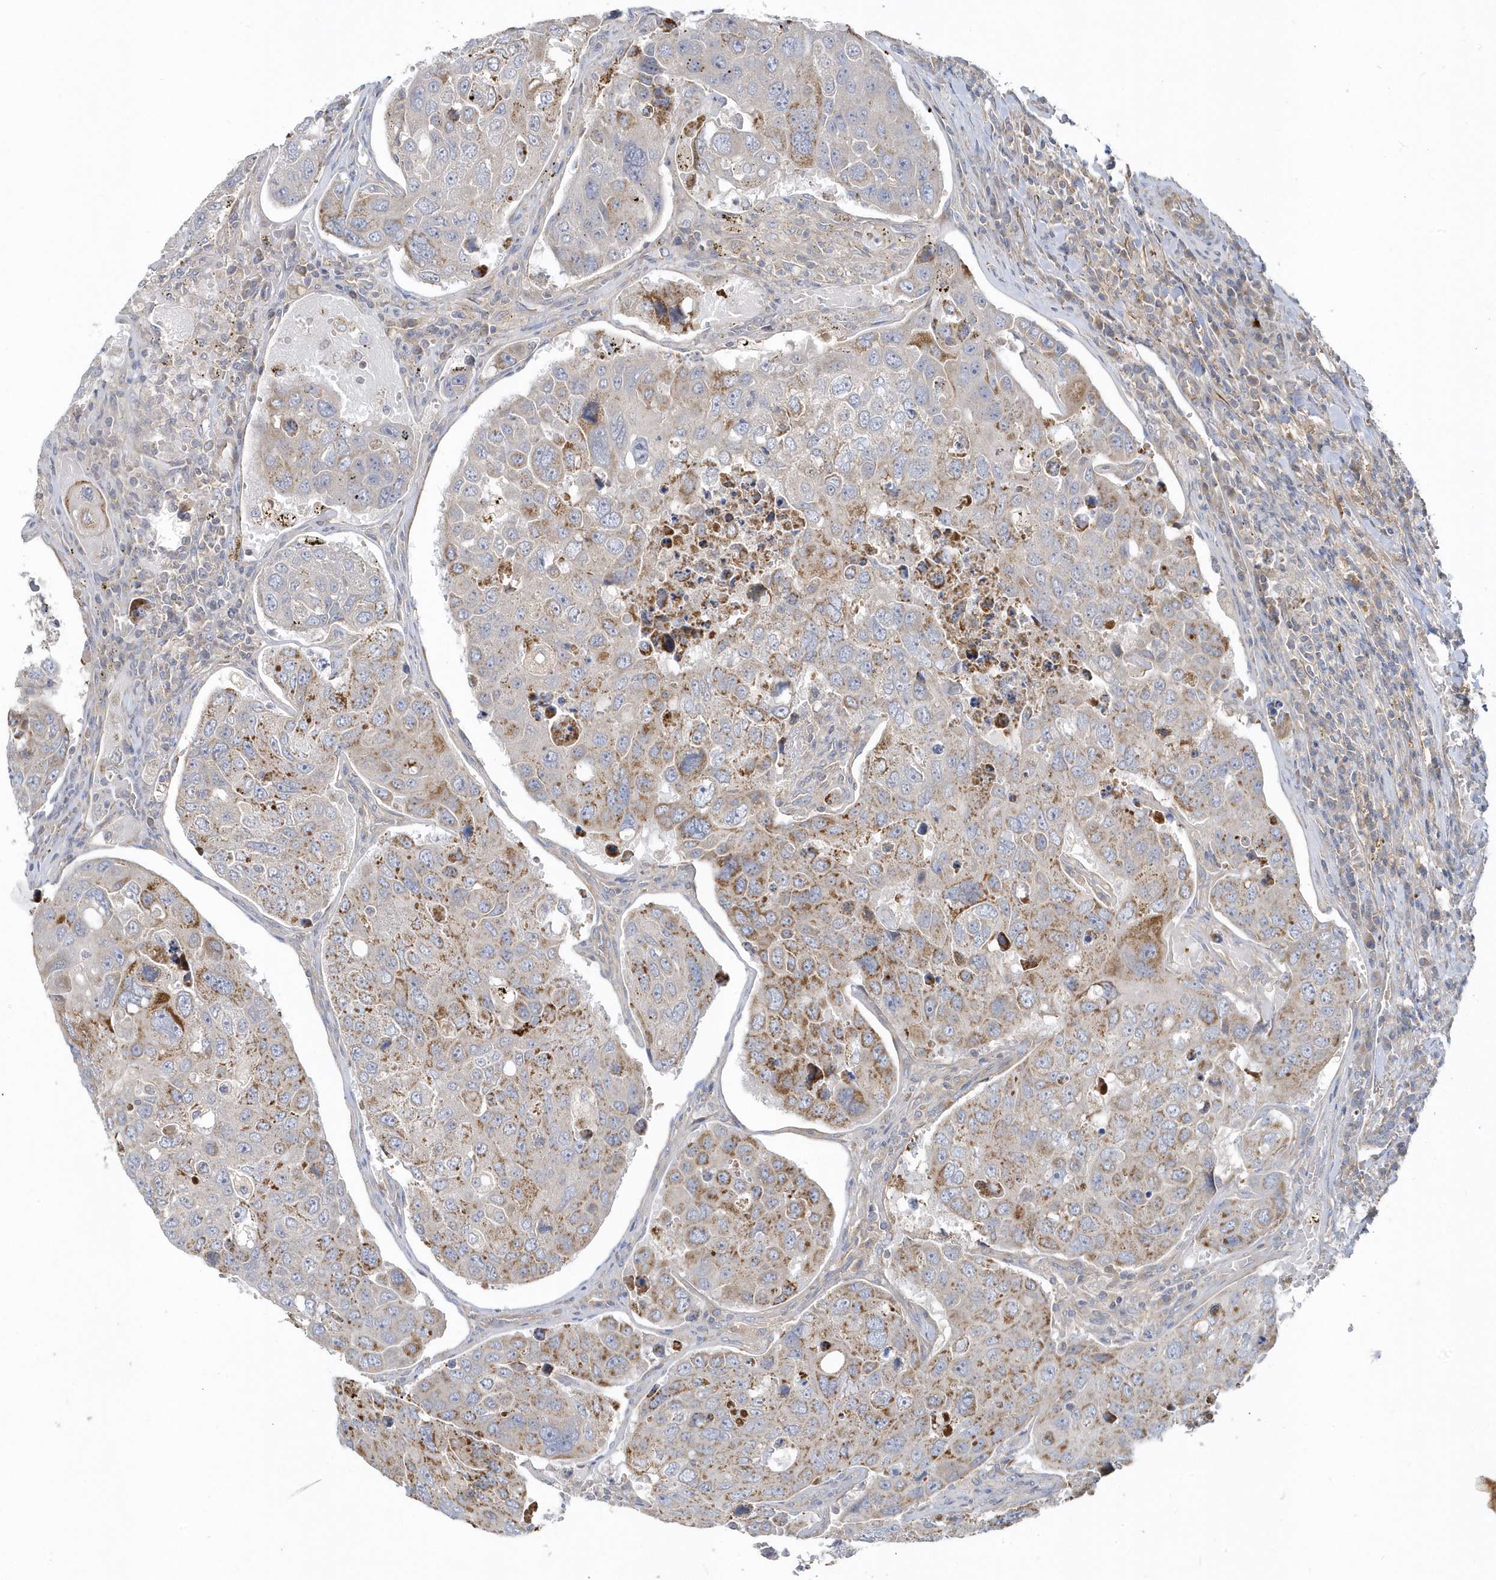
{"staining": {"intensity": "moderate", "quantity": "25%-75%", "location": "cytoplasmic/membranous"}, "tissue": "urothelial cancer", "cell_type": "Tumor cells", "image_type": "cancer", "snomed": [{"axis": "morphology", "description": "Urothelial carcinoma, High grade"}, {"axis": "topography", "description": "Lymph node"}, {"axis": "topography", "description": "Urinary bladder"}], "caption": "The immunohistochemical stain shows moderate cytoplasmic/membranous positivity in tumor cells of urothelial carcinoma (high-grade) tissue.", "gene": "LEXM", "patient": {"sex": "male", "age": 51}}